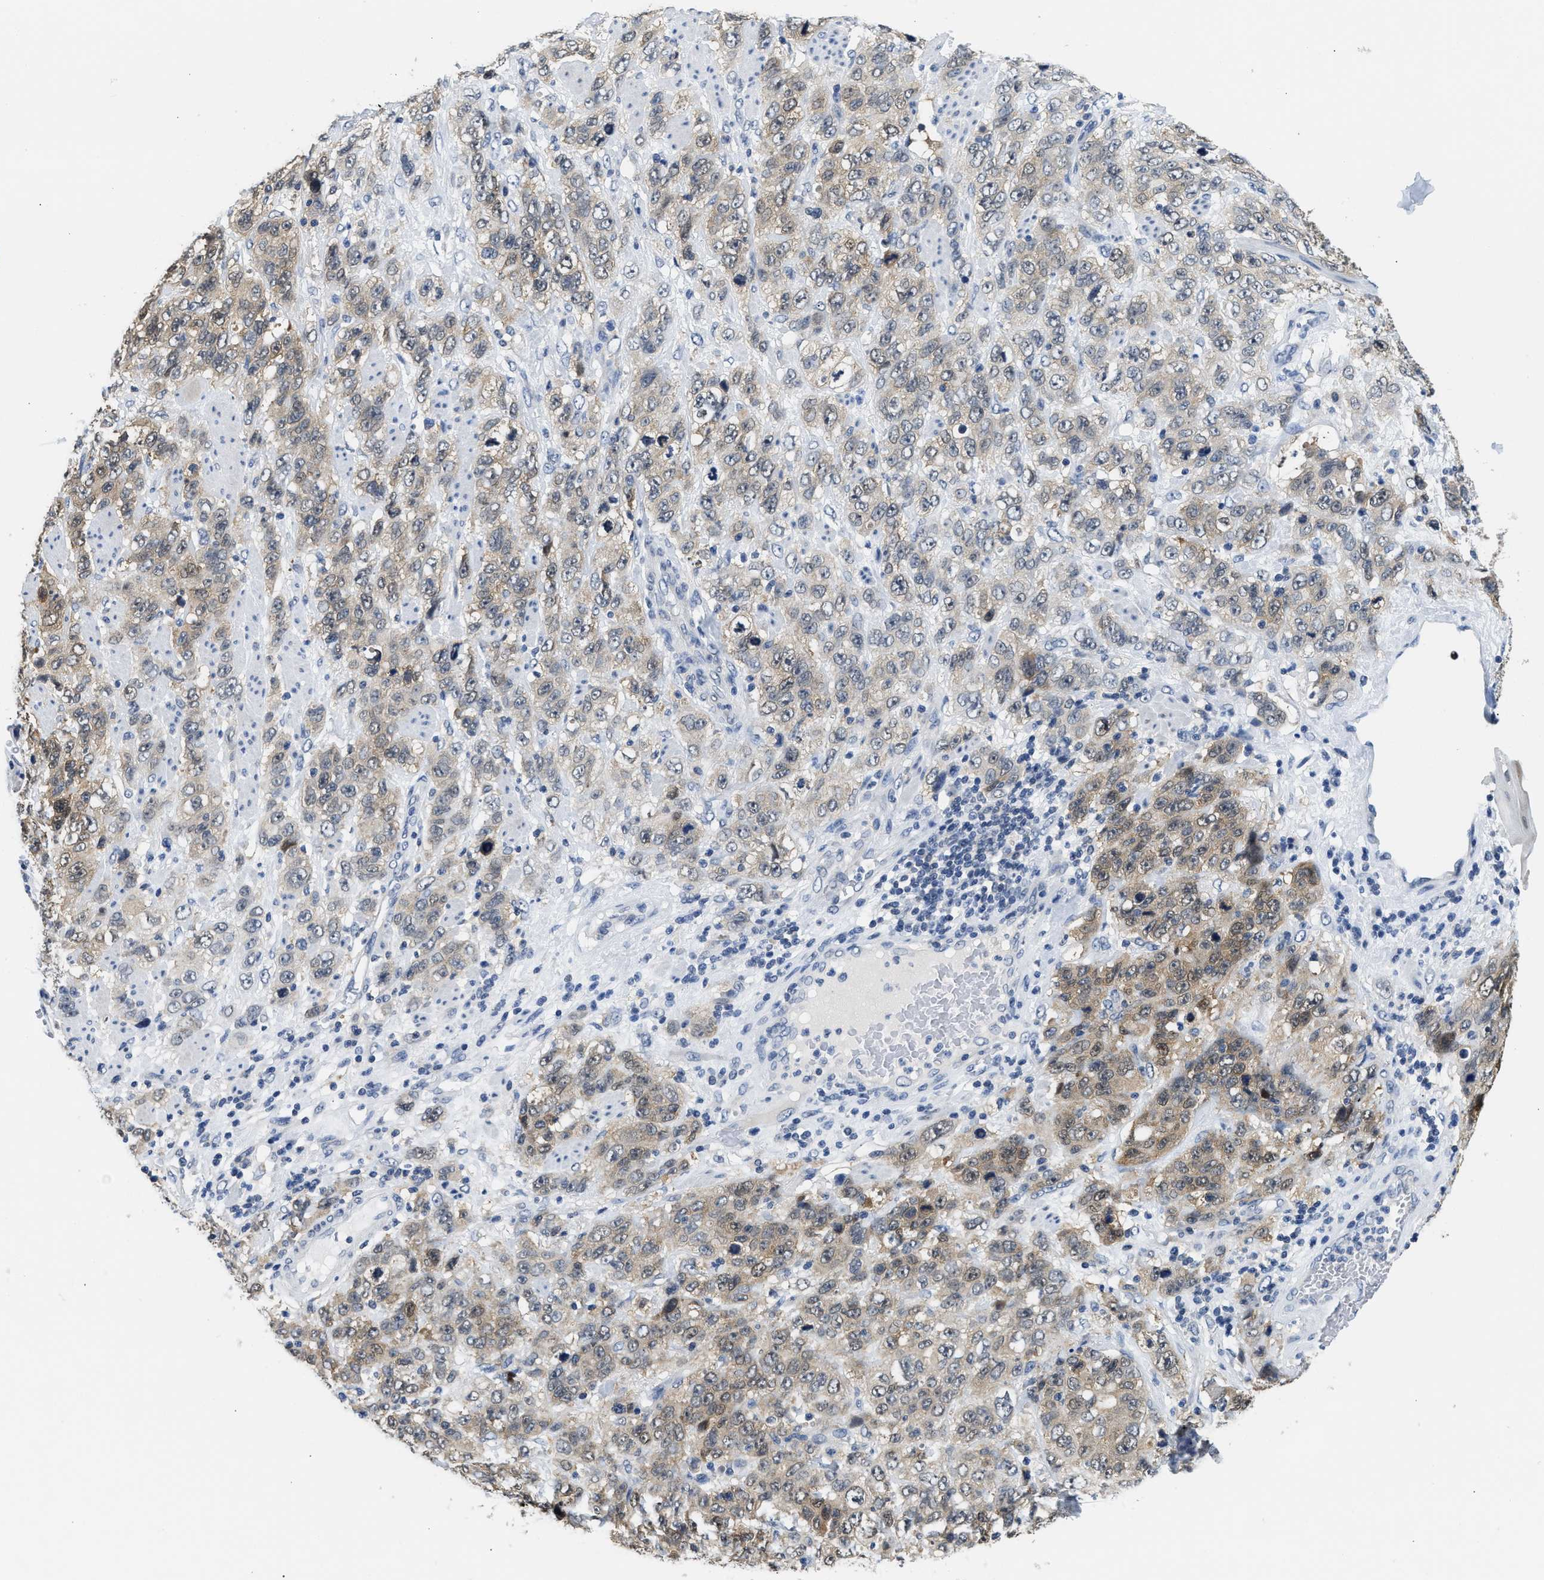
{"staining": {"intensity": "weak", "quantity": ">75%", "location": "cytoplasmic/membranous"}, "tissue": "stomach cancer", "cell_type": "Tumor cells", "image_type": "cancer", "snomed": [{"axis": "morphology", "description": "Adenocarcinoma, NOS"}, {"axis": "topography", "description": "Stomach"}], "caption": "Stomach cancer stained with a protein marker displays weak staining in tumor cells.", "gene": "PPM1L", "patient": {"sex": "male", "age": 48}}